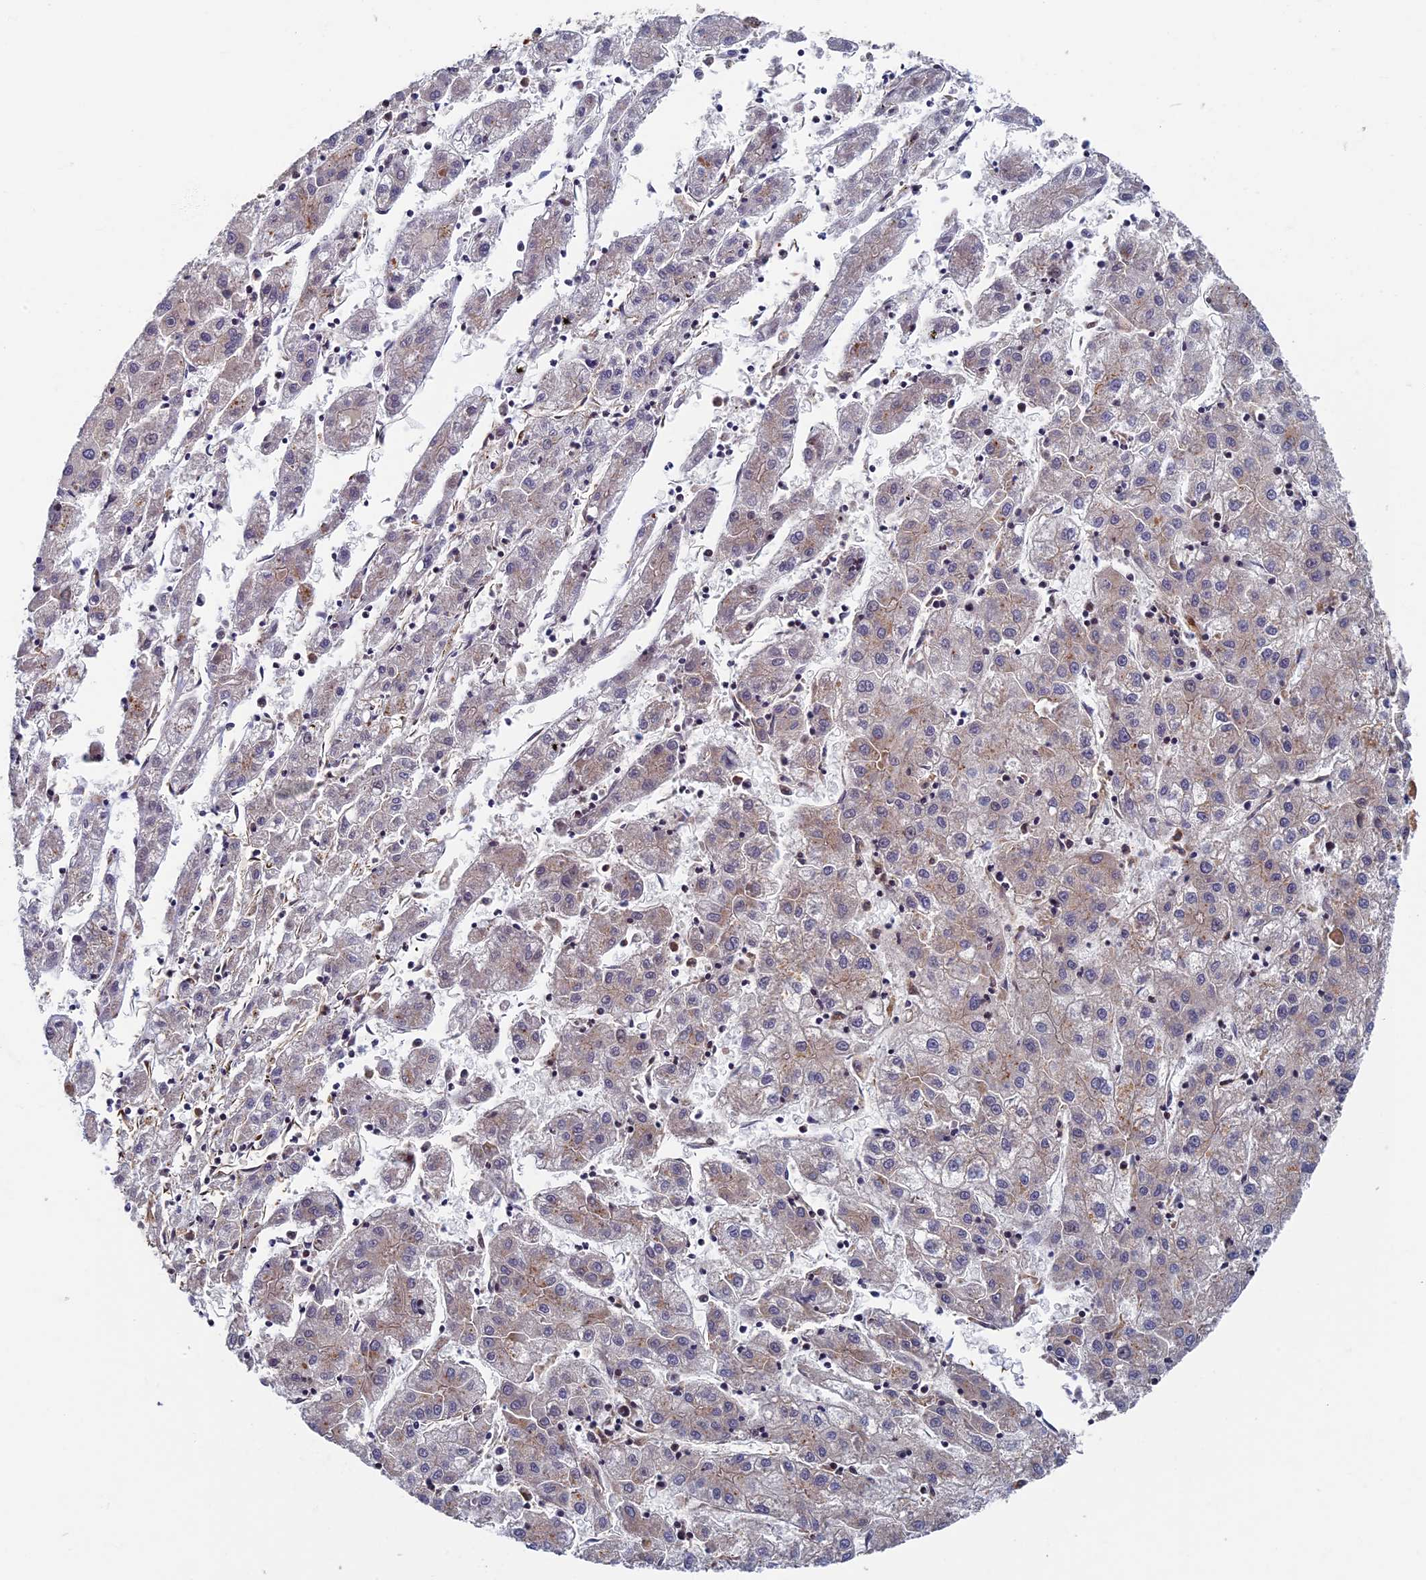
{"staining": {"intensity": "weak", "quantity": "<25%", "location": "cytoplasmic/membranous"}, "tissue": "liver cancer", "cell_type": "Tumor cells", "image_type": "cancer", "snomed": [{"axis": "morphology", "description": "Carcinoma, Hepatocellular, NOS"}, {"axis": "topography", "description": "Liver"}], "caption": "Human liver cancer (hepatocellular carcinoma) stained for a protein using IHC demonstrates no staining in tumor cells.", "gene": "CTDP1", "patient": {"sex": "male", "age": 72}}